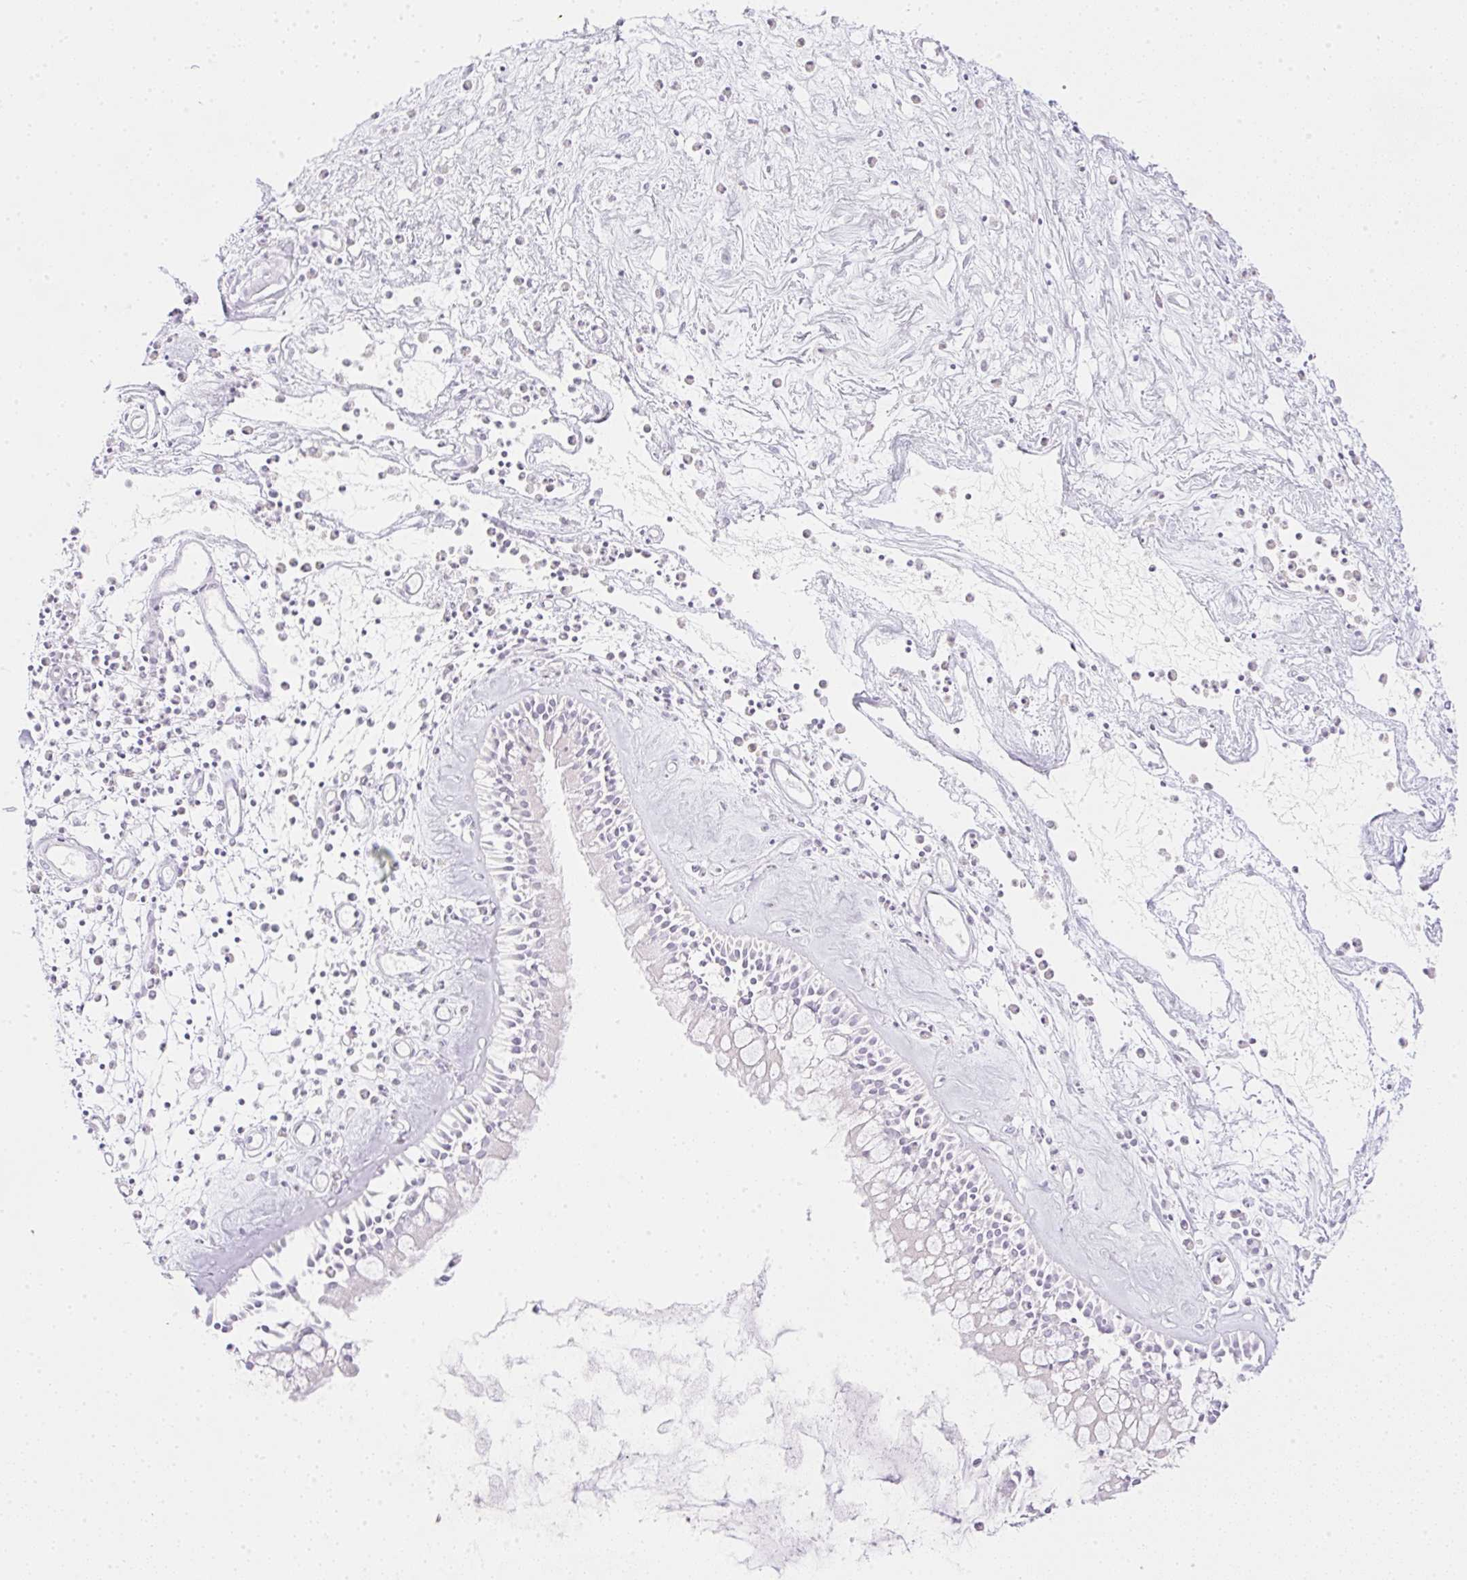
{"staining": {"intensity": "negative", "quantity": "none", "location": "none"}, "tissue": "nasopharynx", "cell_type": "Respiratory epithelial cells", "image_type": "normal", "snomed": [{"axis": "morphology", "description": "Normal tissue, NOS"}, {"axis": "morphology", "description": "Inflammation, NOS"}, {"axis": "topography", "description": "Nasopharynx"}], "caption": "The image displays no significant expression in respiratory epithelial cells of nasopharynx.", "gene": "CDX1", "patient": {"sex": "male", "age": 61}}